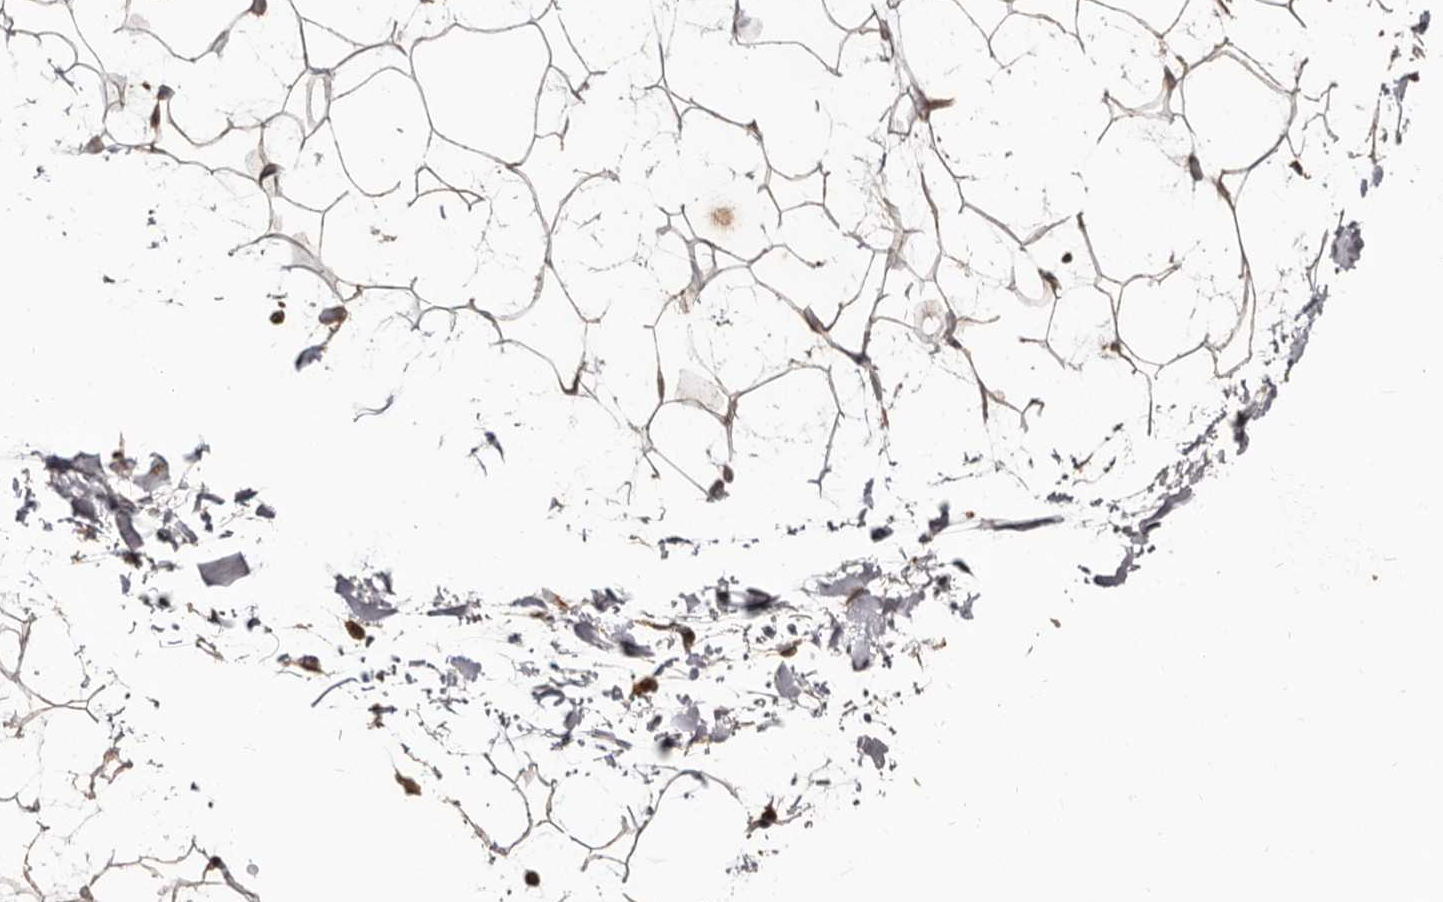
{"staining": {"intensity": "moderate", "quantity": ">75%", "location": "cytoplasmic/membranous"}, "tissue": "adipose tissue", "cell_type": "Adipocytes", "image_type": "normal", "snomed": [{"axis": "morphology", "description": "Normal tissue, NOS"}, {"axis": "topography", "description": "Soft tissue"}], "caption": "Immunohistochemical staining of unremarkable human adipose tissue exhibits >75% levels of moderate cytoplasmic/membranous protein staining in approximately >75% of adipocytes.", "gene": "AKAP7", "patient": {"sex": "male", "age": 72}}